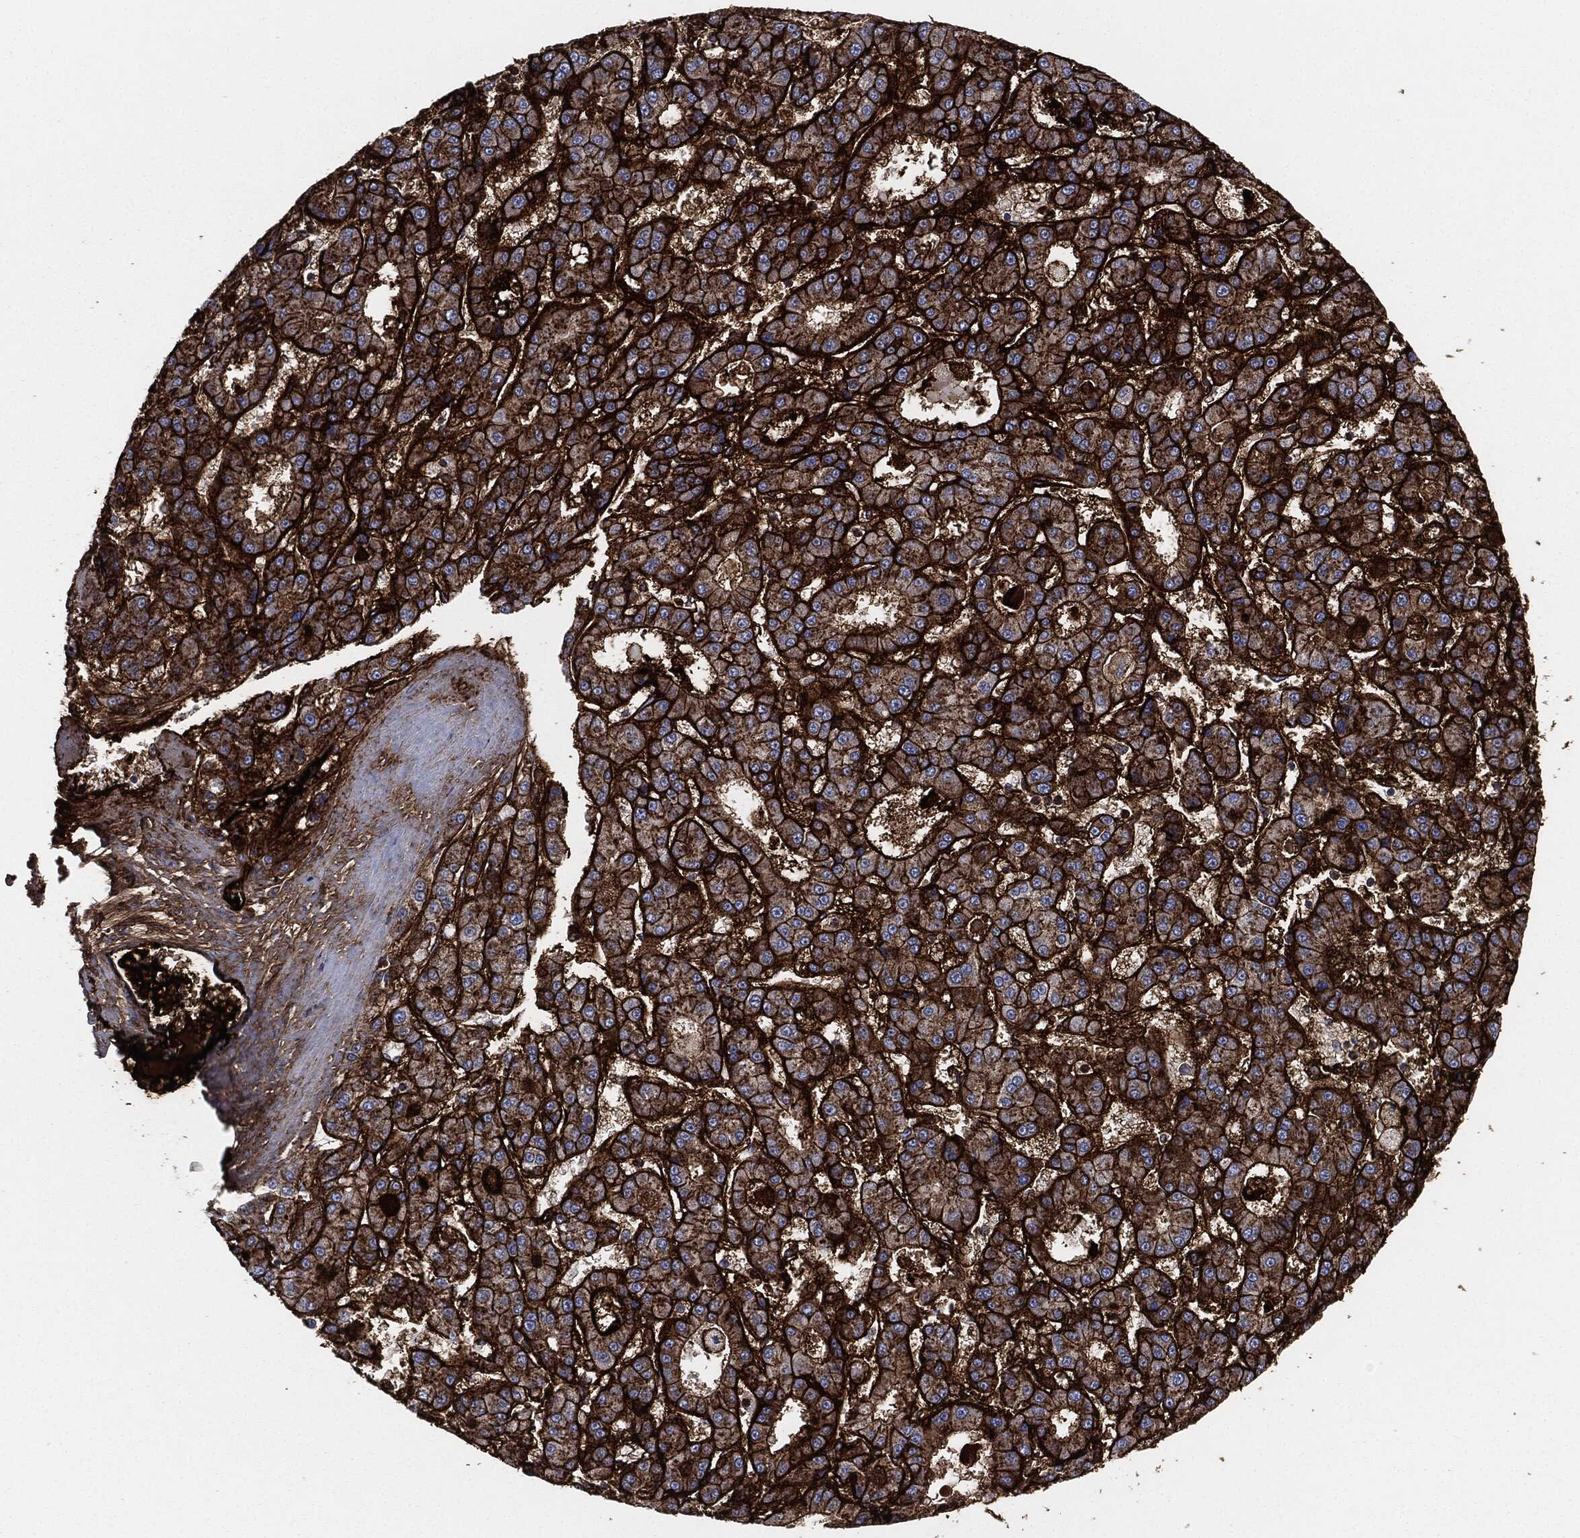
{"staining": {"intensity": "strong", "quantity": ">75%", "location": "cytoplasmic/membranous"}, "tissue": "liver cancer", "cell_type": "Tumor cells", "image_type": "cancer", "snomed": [{"axis": "morphology", "description": "Carcinoma, Hepatocellular, NOS"}, {"axis": "topography", "description": "Liver"}], "caption": "A brown stain shows strong cytoplasmic/membranous staining of a protein in liver hepatocellular carcinoma tumor cells. The protein of interest is stained brown, and the nuclei are stained in blue (DAB IHC with brightfield microscopy, high magnification).", "gene": "APOB", "patient": {"sex": "male", "age": 70}}